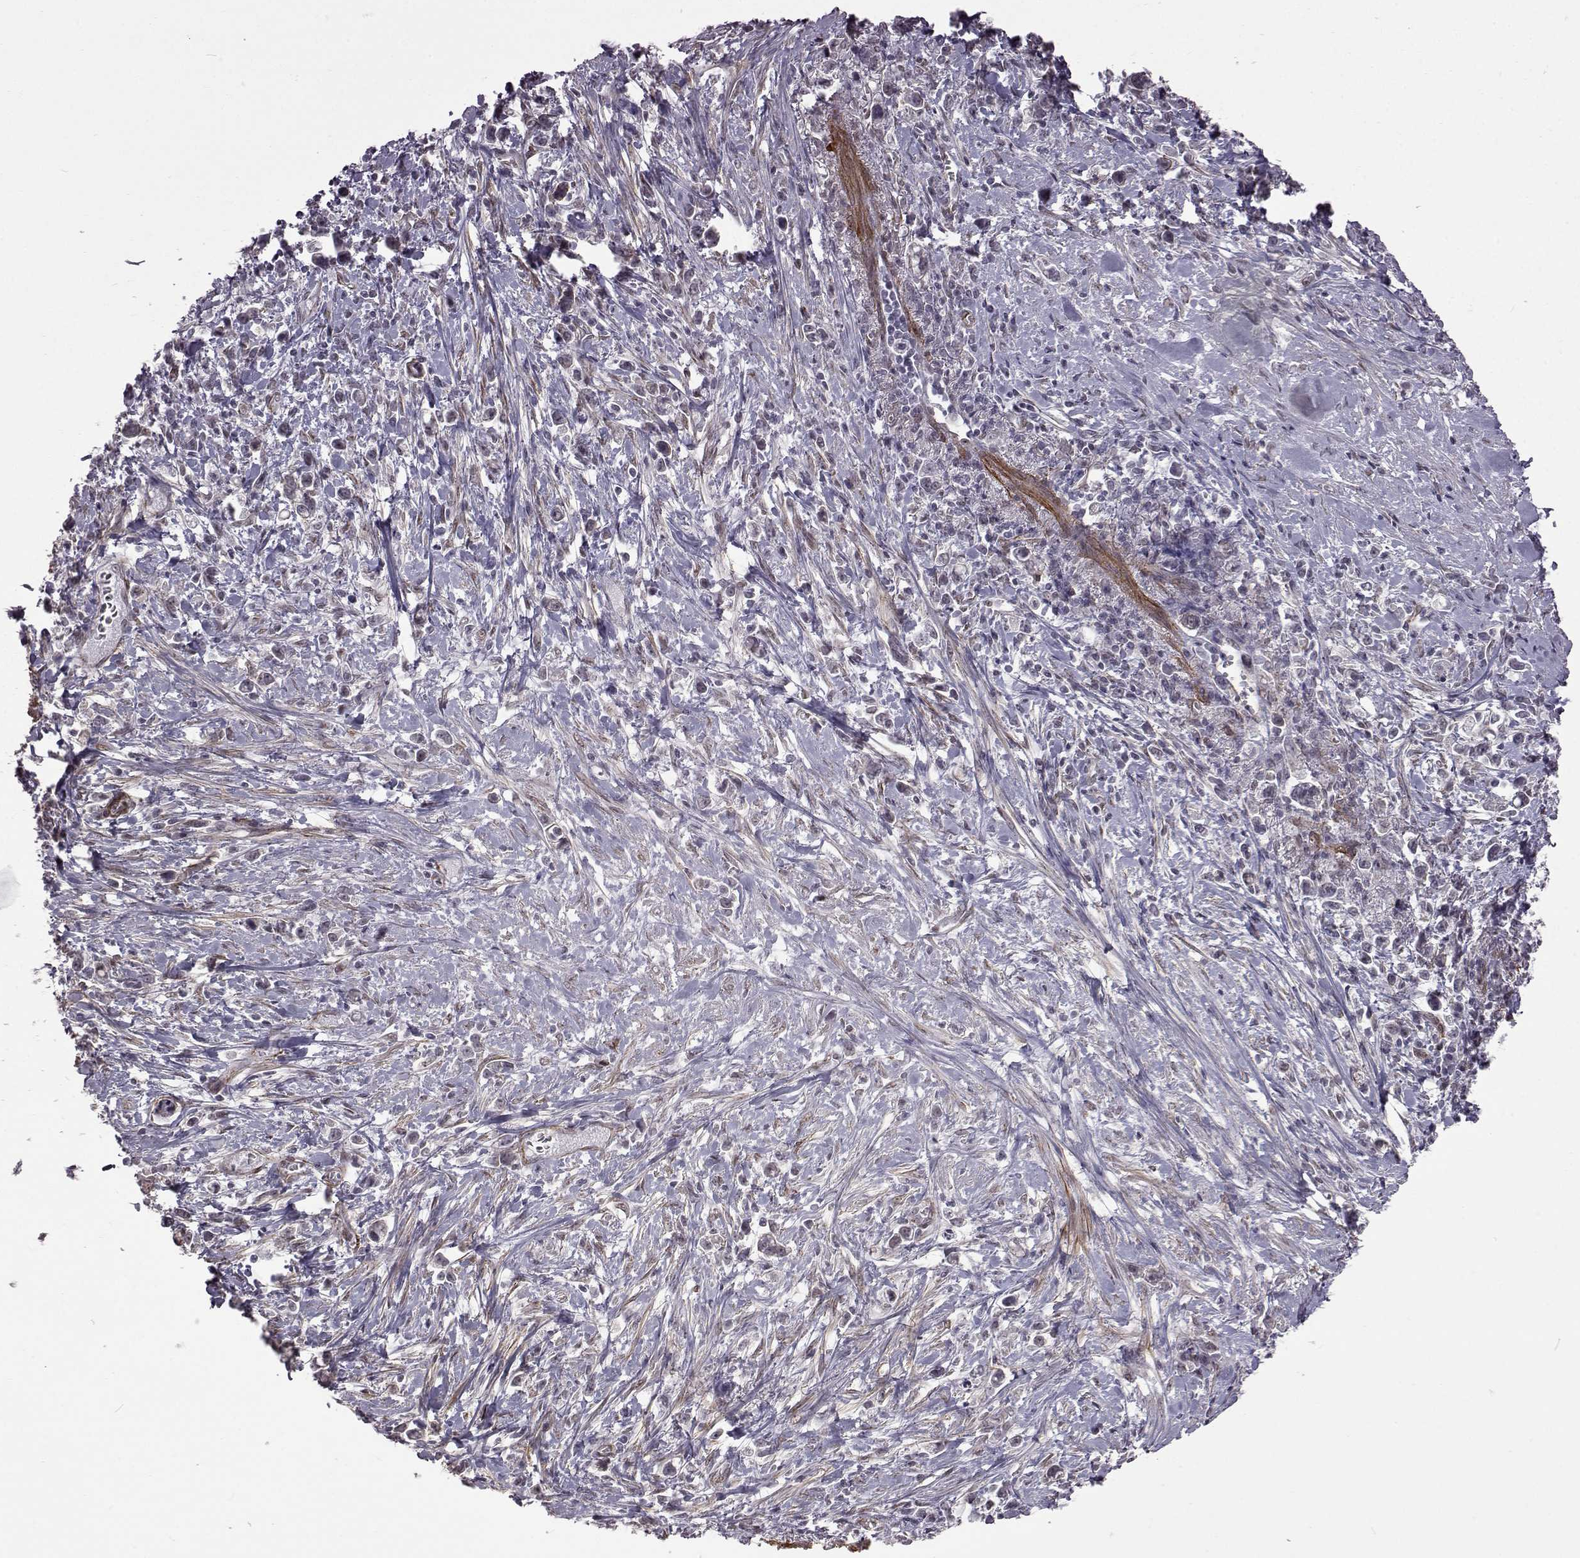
{"staining": {"intensity": "negative", "quantity": "none", "location": "none"}, "tissue": "stomach cancer", "cell_type": "Tumor cells", "image_type": "cancer", "snomed": [{"axis": "morphology", "description": "Adenocarcinoma, NOS"}, {"axis": "topography", "description": "Stomach"}], "caption": "Immunohistochemical staining of human adenocarcinoma (stomach) shows no significant staining in tumor cells.", "gene": "SYNPO2", "patient": {"sex": "male", "age": 63}}